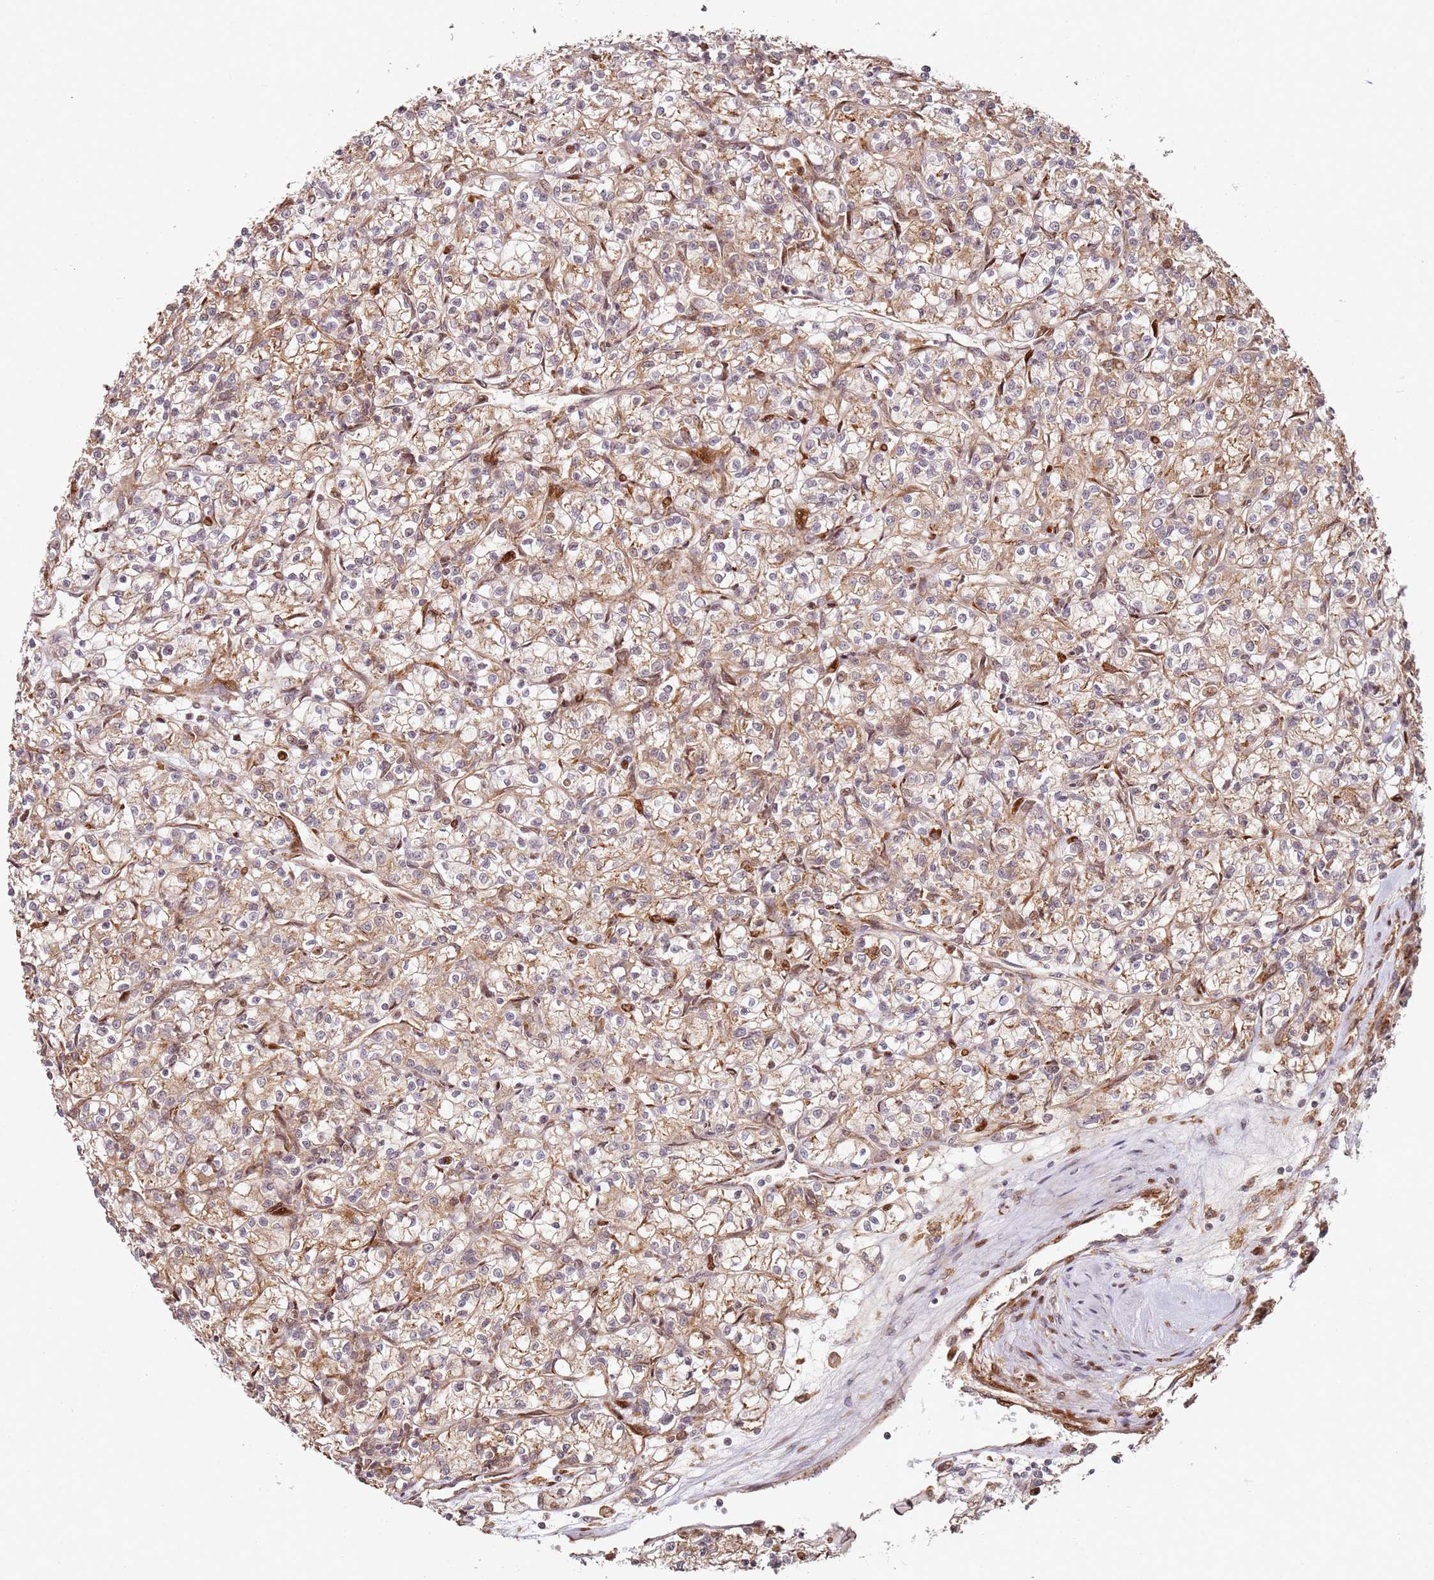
{"staining": {"intensity": "weak", "quantity": "25%-75%", "location": "cytoplasmic/membranous"}, "tissue": "renal cancer", "cell_type": "Tumor cells", "image_type": "cancer", "snomed": [{"axis": "morphology", "description": "Adenocarcinoma, NOS"}, {"axis": "topography", "description": "Kidney"}], "caption": "Human renal adenocarcinoma stained with a protein marker exhibits weak staining in tumor cells.", "gene": "RPS3A", "patient": {"sex": "female", "age": 59}}